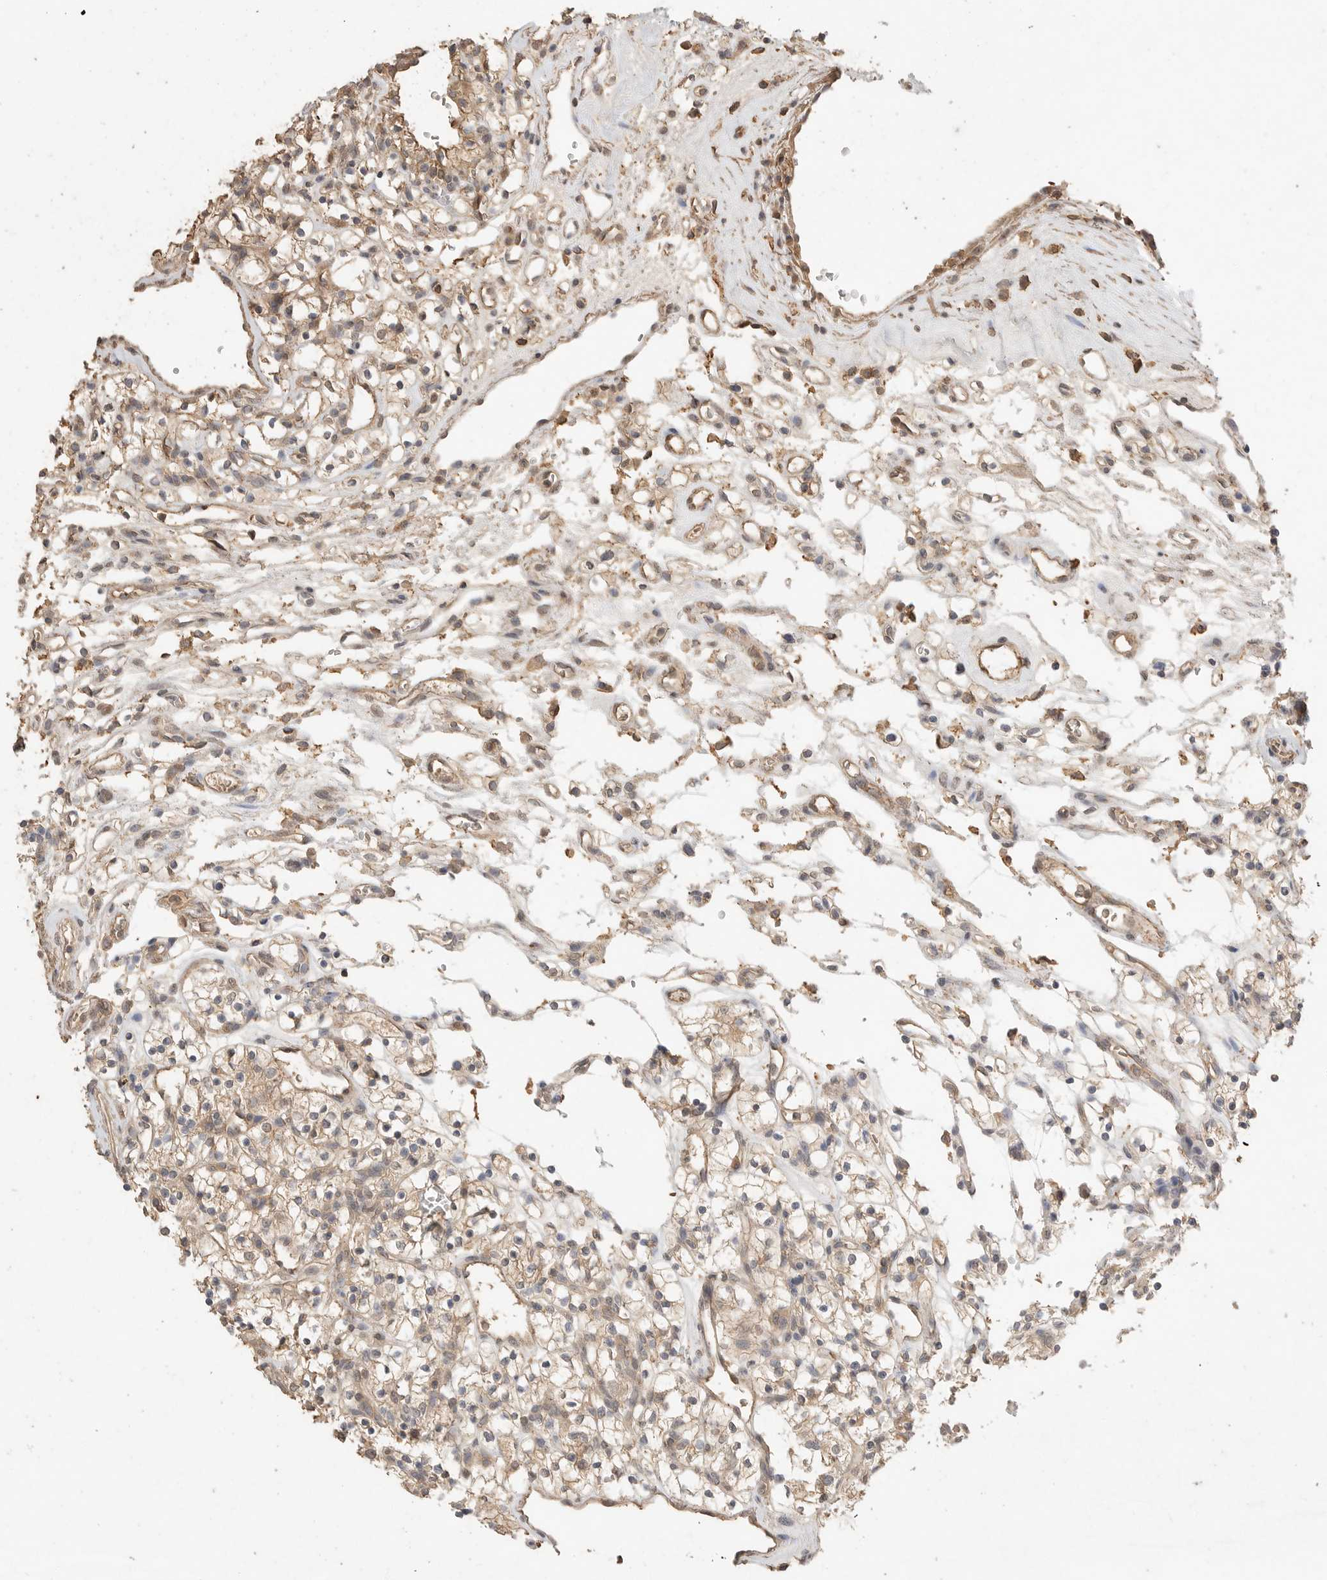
{"staining": {"intensity": "weak", "quantity": "<25%", "location": "nuclear"}, "tissue": "renal cancer", "cell_type": "Tumor cells", "image_type": "cancer", "snomed": [{"axis": "morphology", "description": "Adenocarcinoma, NOS"}, {"axis": "topography", "description": "Kidney"}], "caption": "Immunohistochemistry (IHC) image of neoplastic tissue: renal cancer stained with DAB shows no significant protein positivity in tumor cells.", "gene": "MAP2K1", "patient": {"sex": "female", "age": 57}}